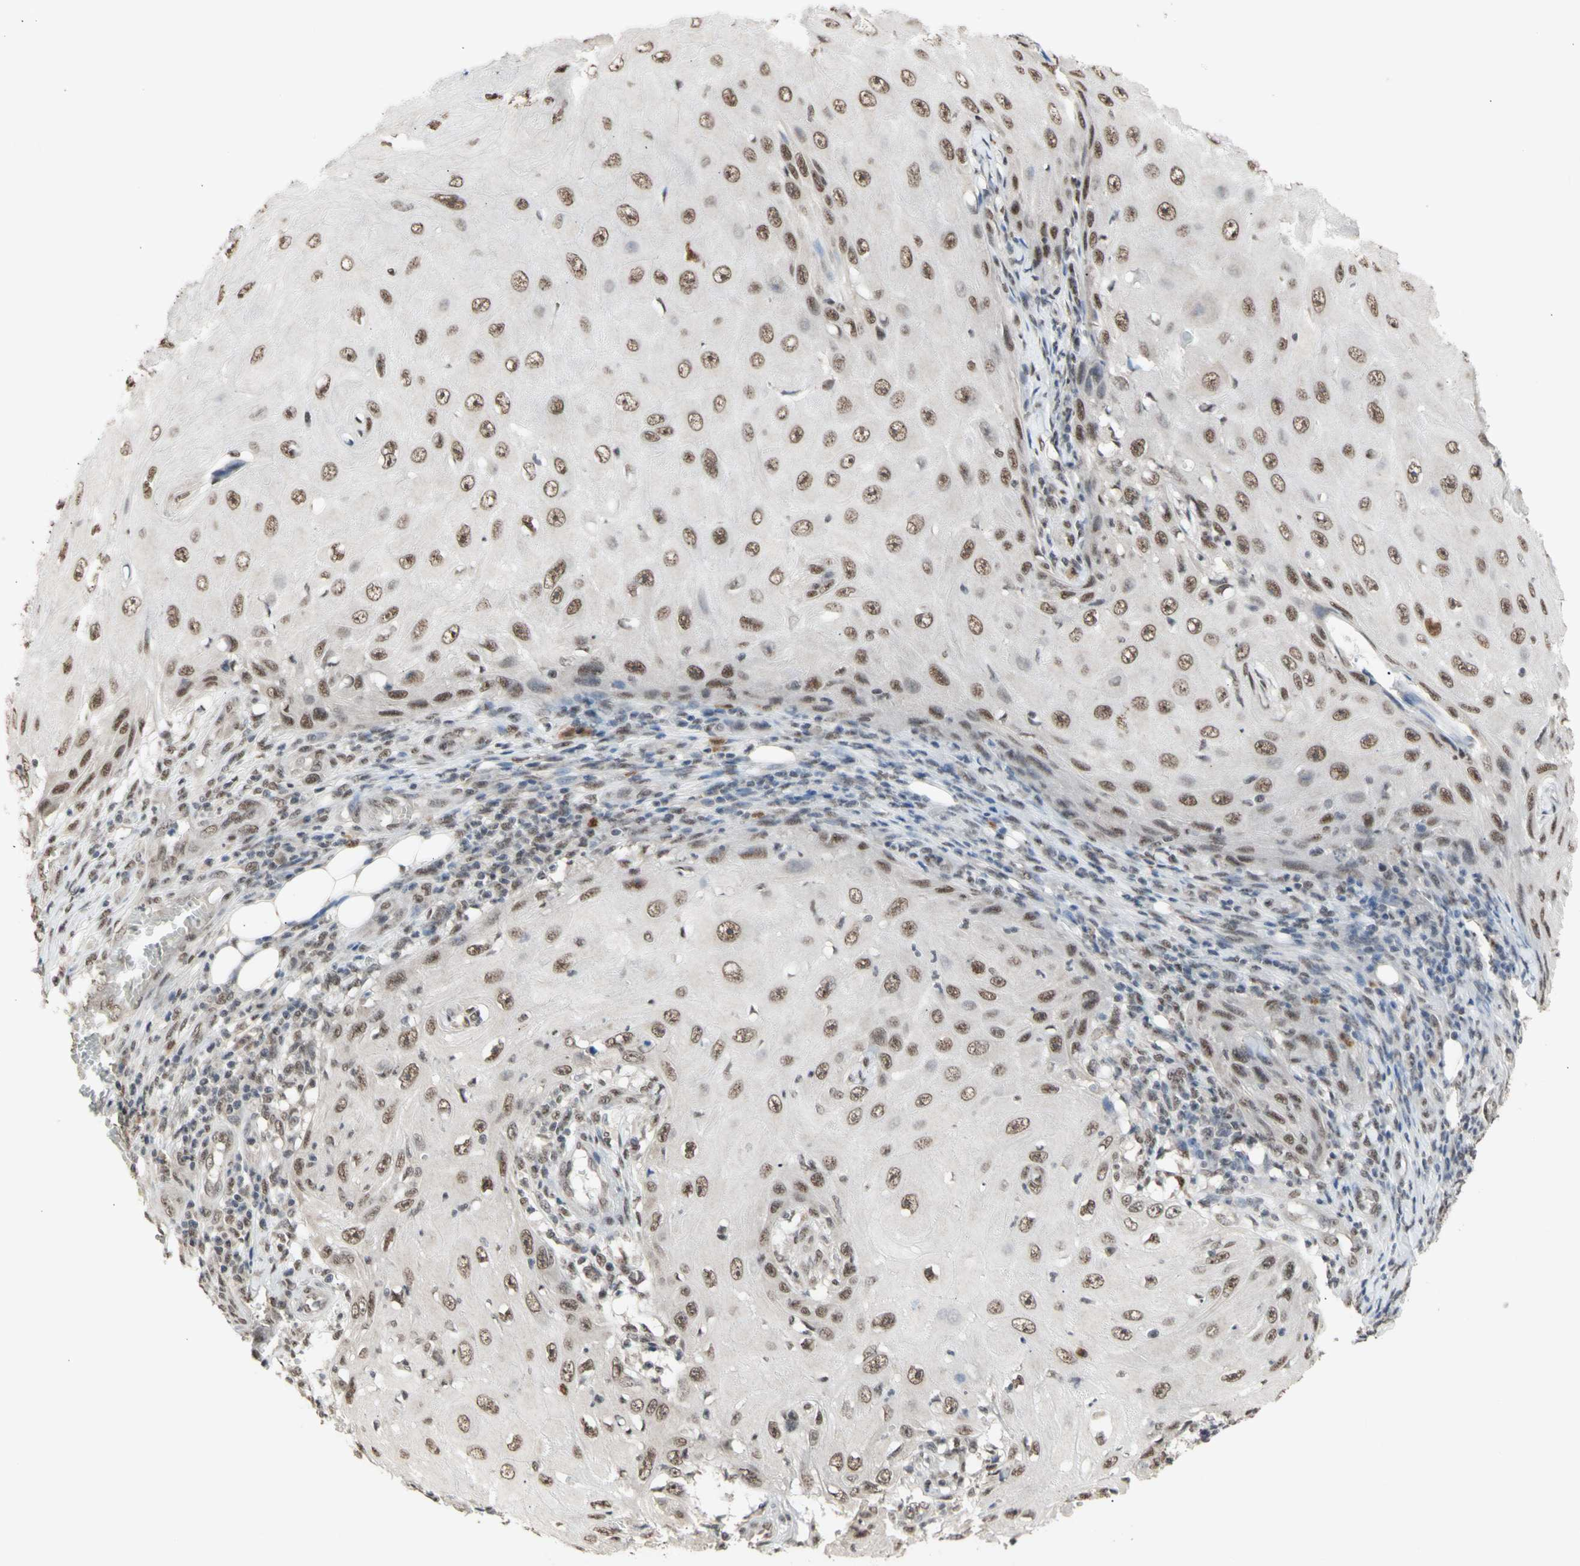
{"staining": {"intensity": "moderate", "quantity": ">75%", "location": "nuclear"}, "tissue": "skin cancer", "cell_type": "Tumor cells", "image_type": "cancer", "snomed": [{"axis": "morphology", "description": "Squamous cell carcinoma, NOS"}, {"axis": "topography", "description": "Skin"}], "caption": "Moderate nuclear protein staining is appreciated in approximately >75% of tumor cells in squamous cell carcinoma (skin). Nuclei are stained in blue.", "gene": "SFPQ", "patient": {"sex": "female", "age": 73}}